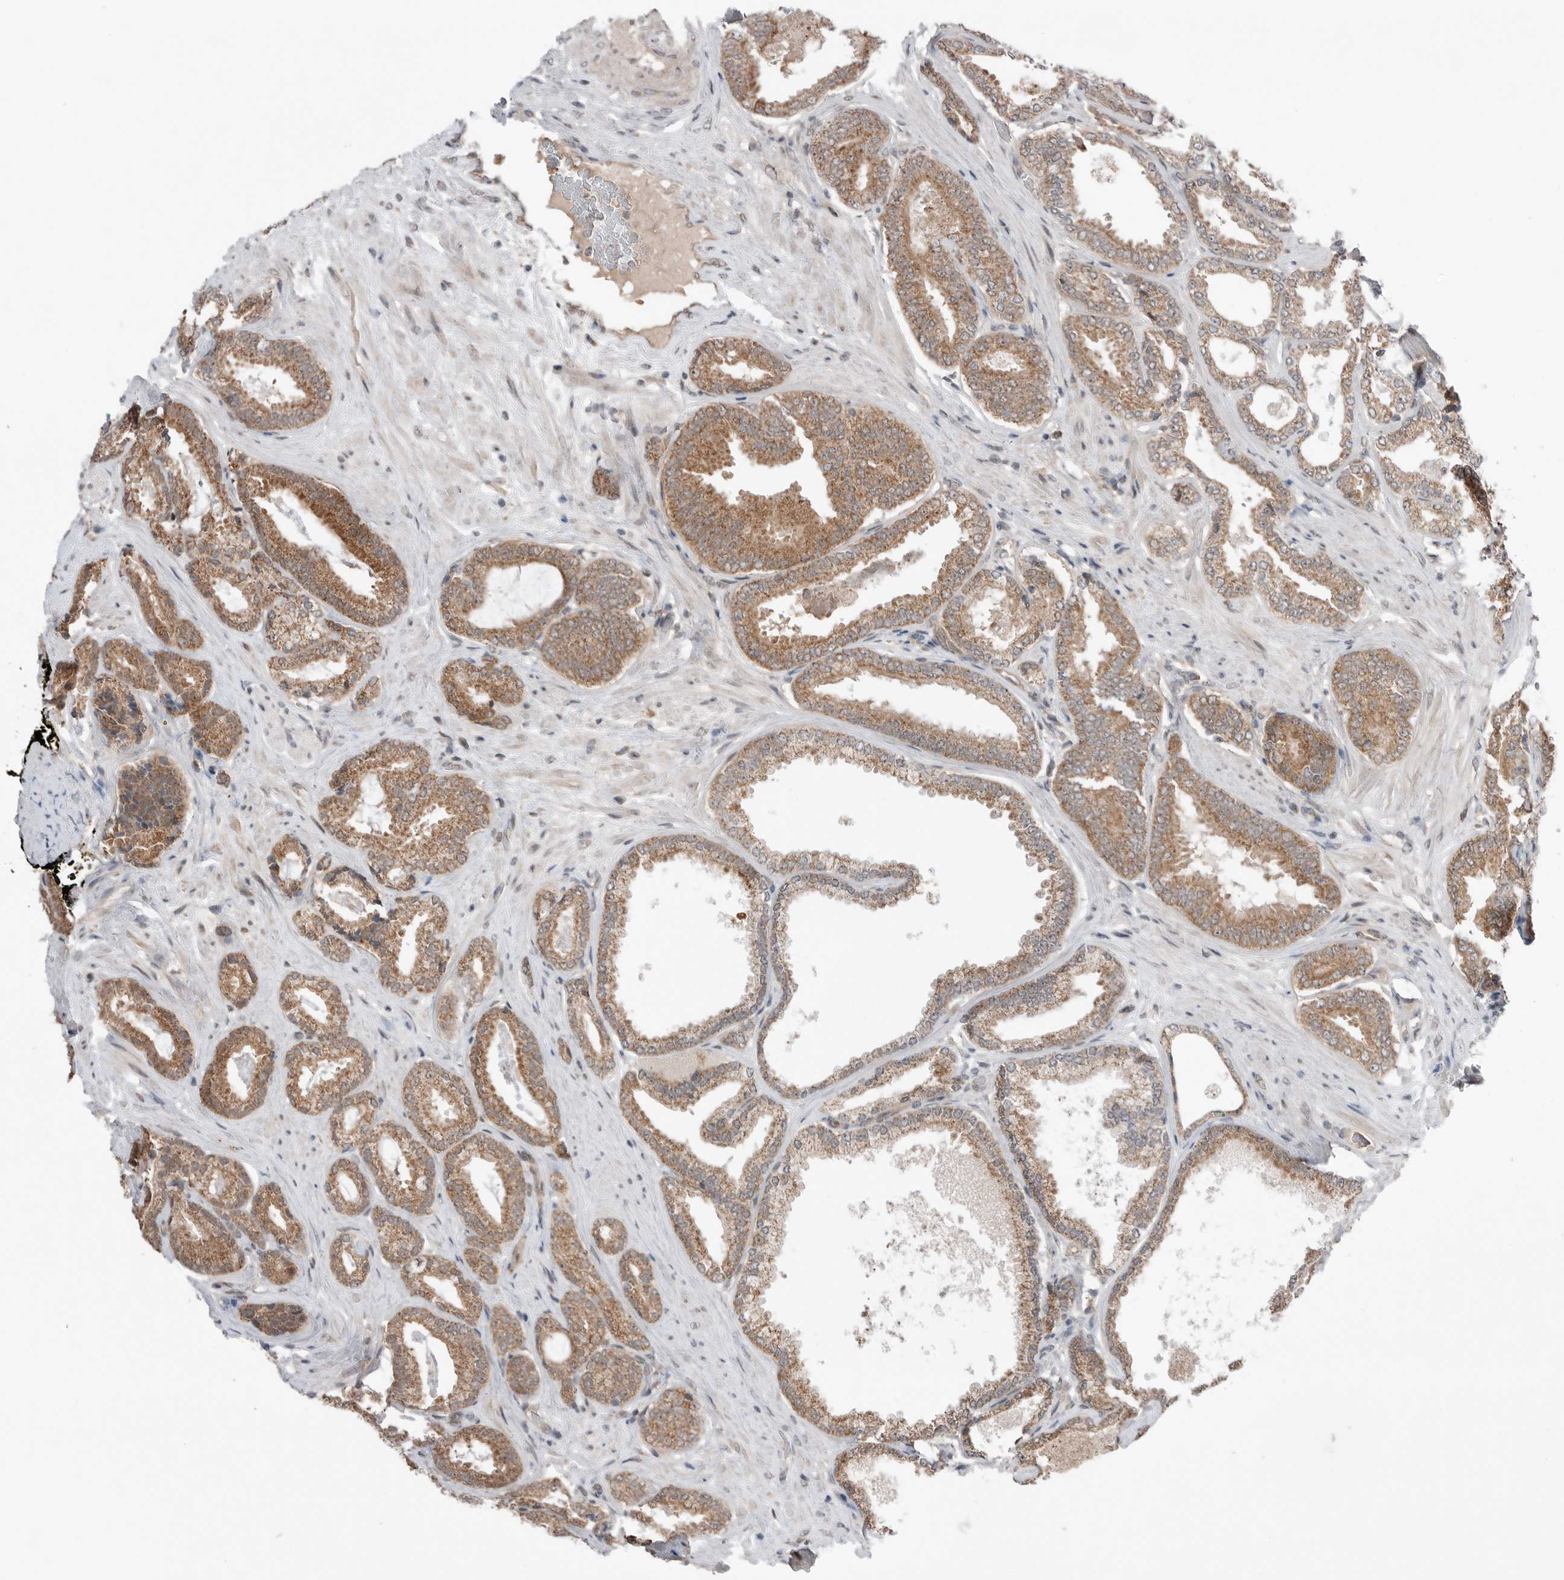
{"staining": {"intensity": "moderate", "quantity": ">75%", "location": "cytoplasmic/membranous"}, "tissue": "prostate cancer", "cell_type": "Tumor cells", "image_type": "cancer", "snomed": [{"axis": "morphology", "description": "Adenocarcinoma, Low grade"}, {"axis": "topography", "description": "Prostate"}], "caption": "Protein staining of prostate low-grade adenocarcinoma tissue demonstrates moderate cytoplasmic/membranous positivity in approximately >75% of tumor cells.", "gene": "NTAQ1", "patient": {"sex": "male", "age": 71}}